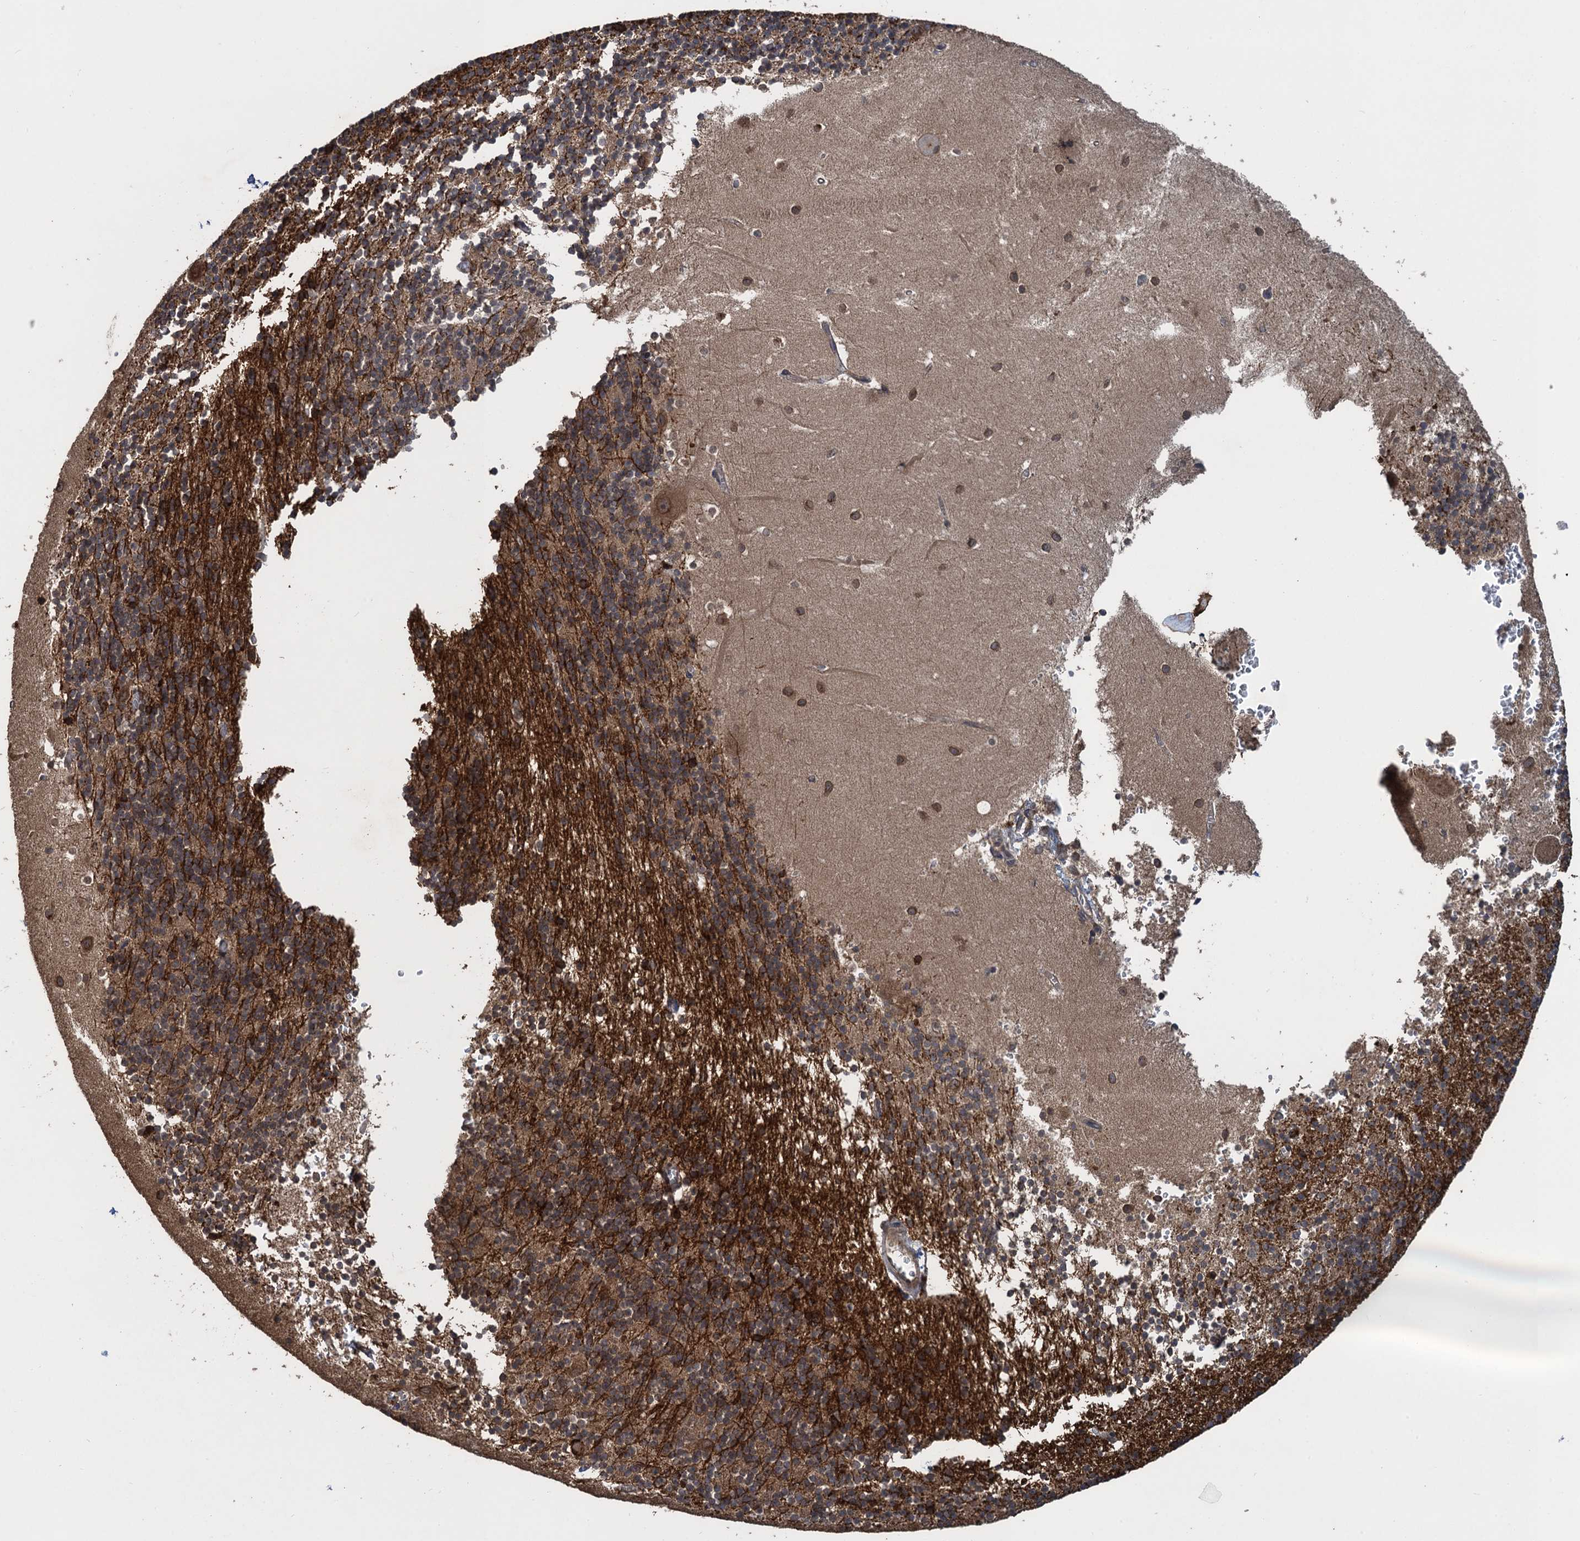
{"staining": {"intensity": "moderate", "quantity": "25%-75%", "location": "cytoplasmic/membranous"}, "tissue": "cerebellum", "cell_type": "Cells in granular layer", "image_type": "normal", "snomed": [{"axis": "morphology", "description": "Normal tissue, NOS"}, {"axis": "topography", "description": "Cerebellum"}], "caption": "This micrograph displays unremarkable cerebellum stained with IHC to label a protein in brown. The cytoplasmic/membranous of cells in granular layer show moderate positivity for the protein. Nuclei are counter-stained blue.", "gene": "GLE1", "patient": {"sex": "male", "age": 54}}